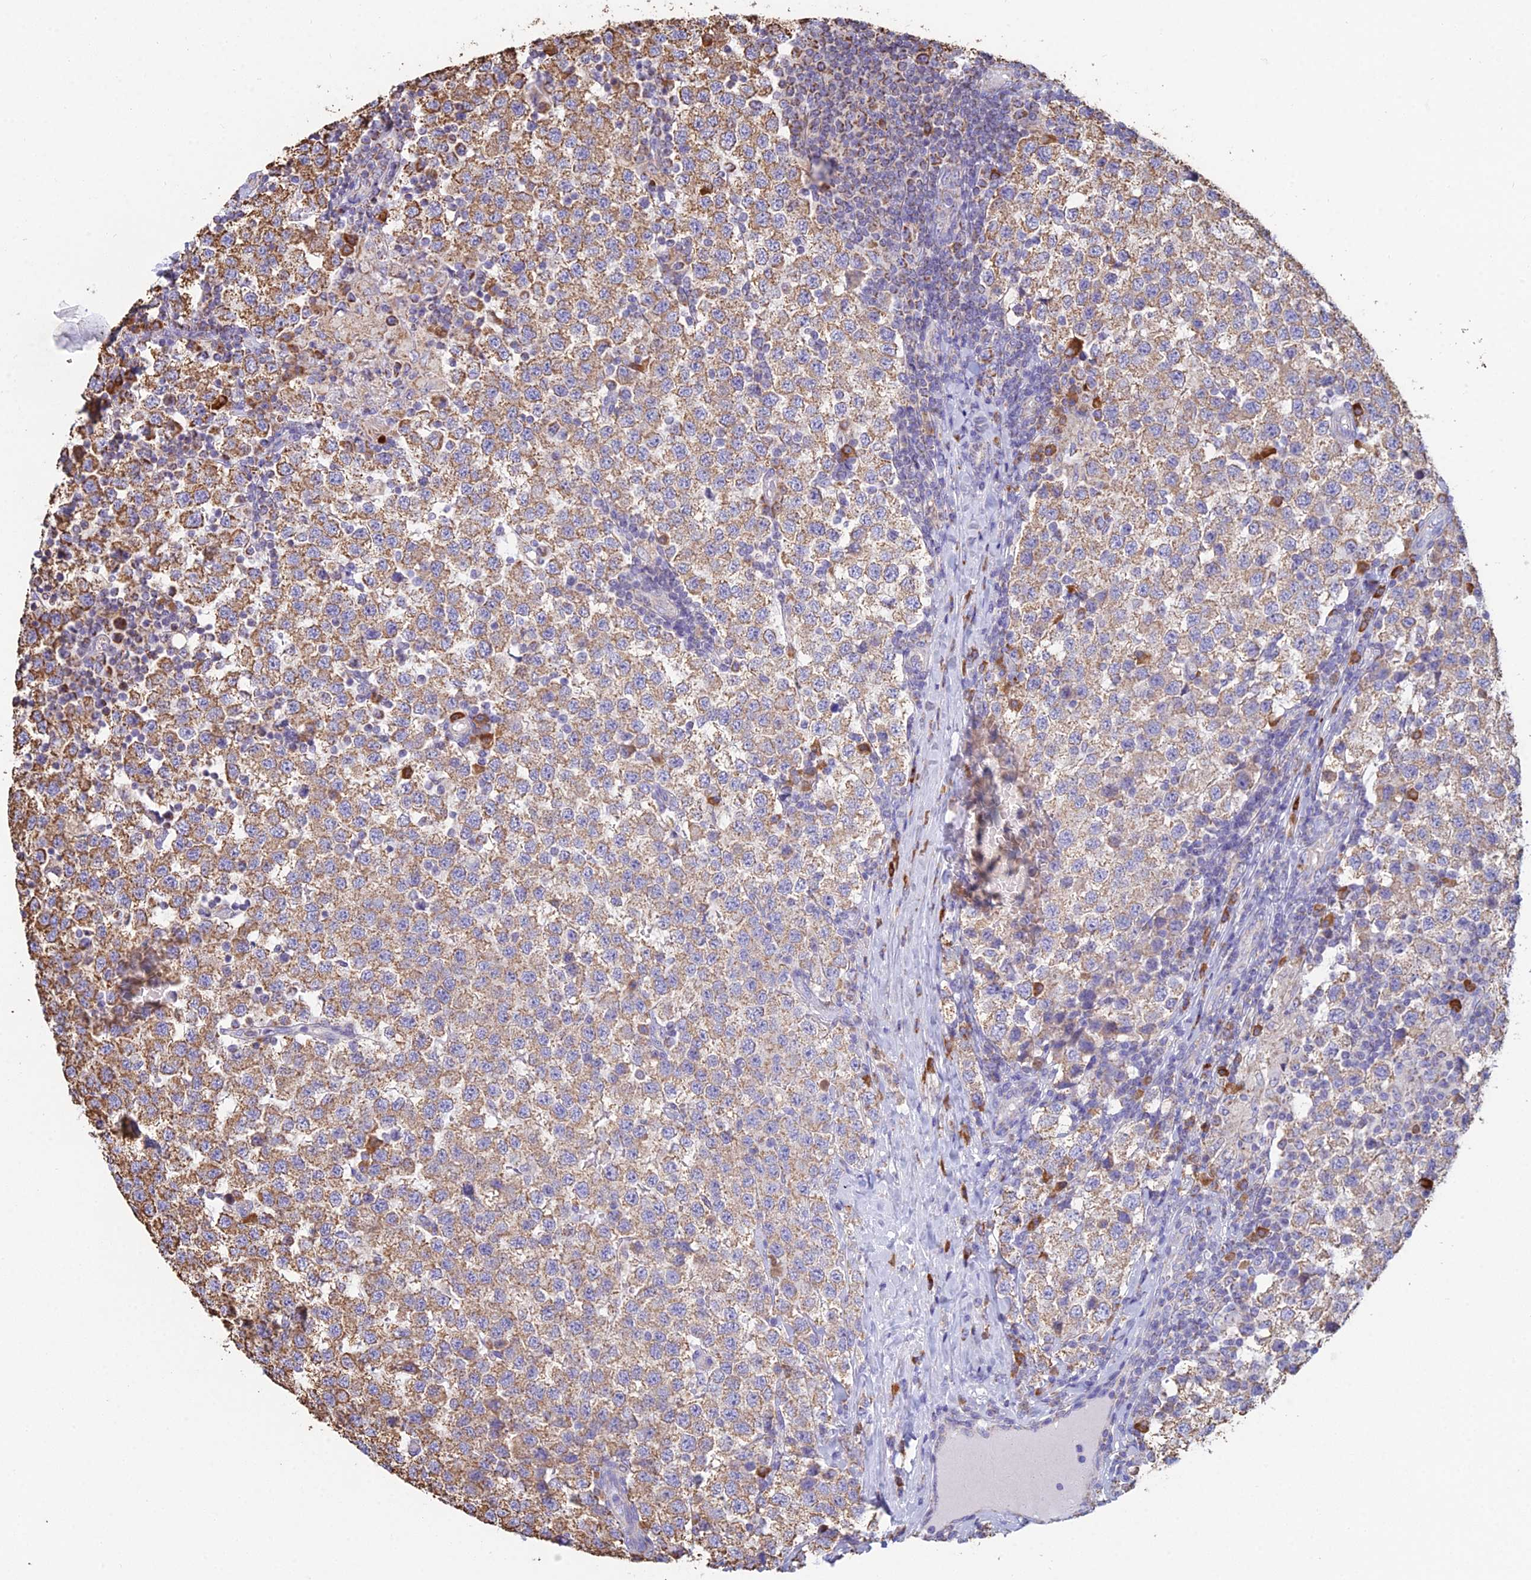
{"staining": {"intensity": "moderate", "quantity": ">75%", "location": "cytoplasmic/membranous"}, "tissue": "testis cancer", "cell_type": "Tumor cells", "image_type": "cancer", "snomed": [{"axis": "morphology", "description": "Seminoma, NOS"}, {"axis": "topography", "description": "Testis"}], "caption": "Protein analysis of testis cancer (seminoma) tissue demonstrates moderate cytoplasmic/membranous staining in about >75% of tumor cells.", "gene": "OR2W3", "patient": {"sex": "male", "age": 34}}